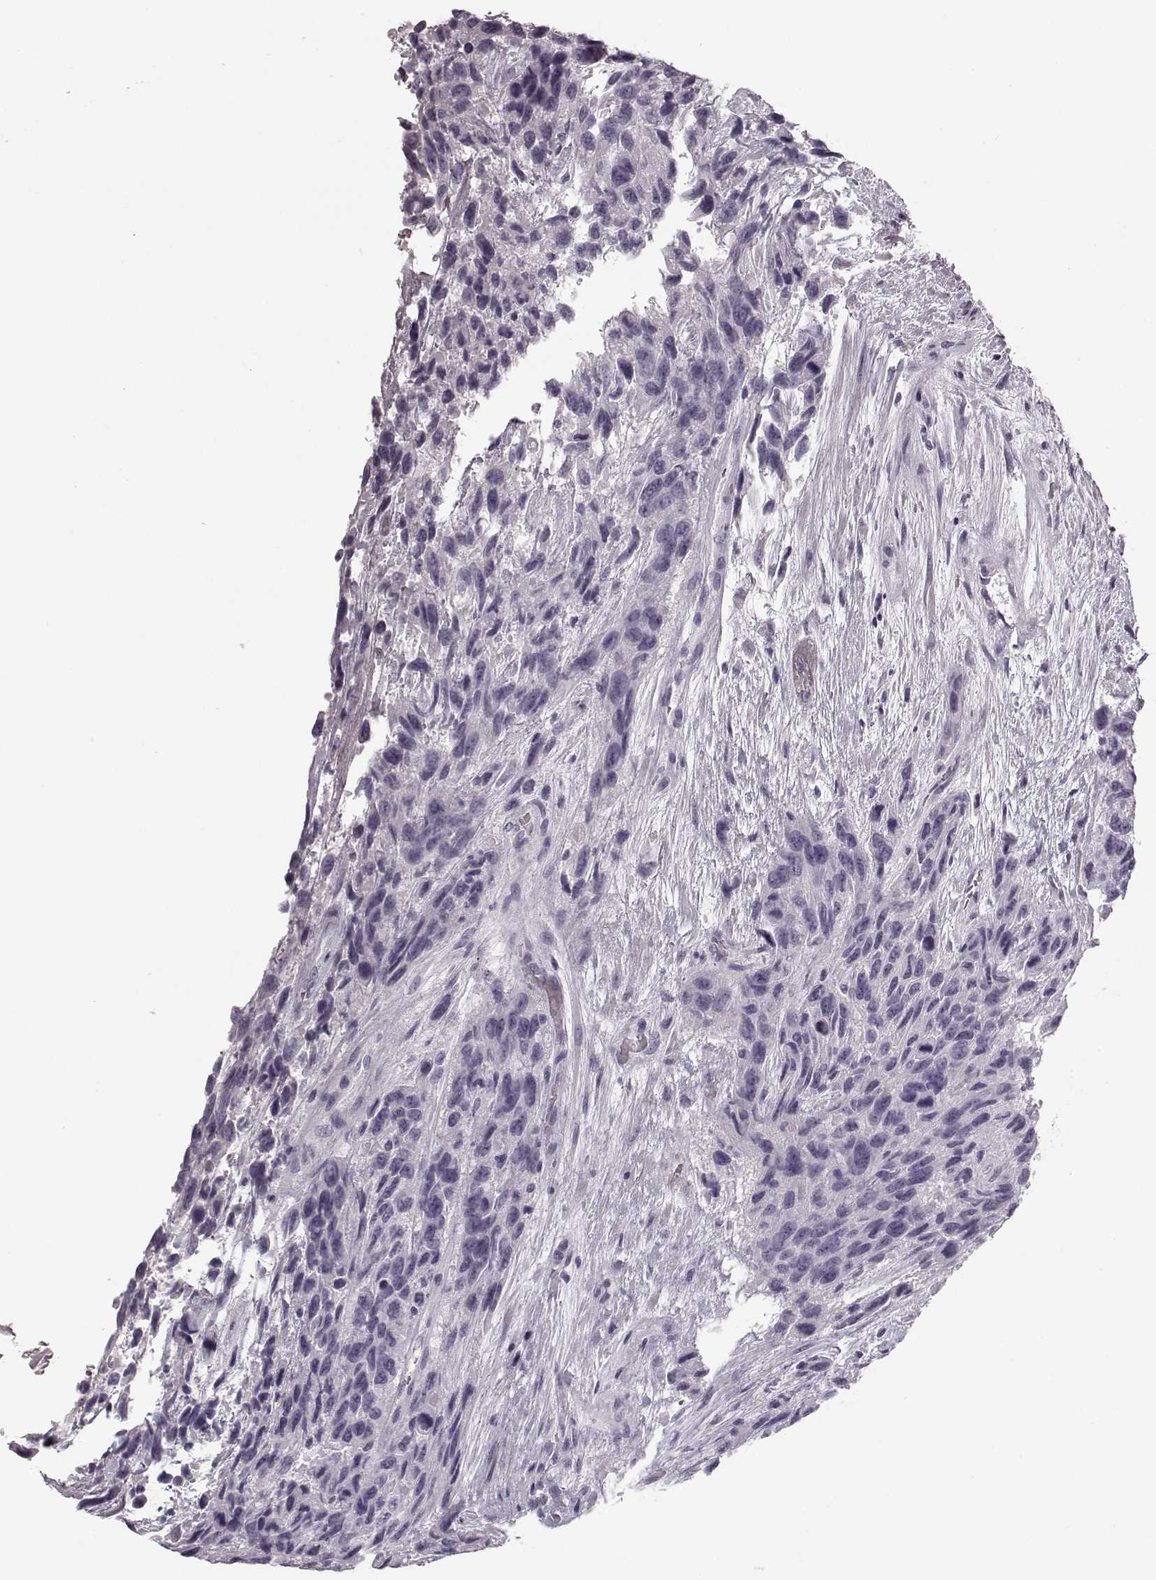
{"staining": {"intensity": "negative", "quantity": "none", "location": "none"}, "tissue": "urothelial cancer", "cell_type": "Tumor cells", "image_type": "cancer", "snomed": [{"axis": "morphology", "description": "Urothelial carcinoma, High grade"}, {"axis": "topography", "description": "Urinary bladder"}], "caption": "This is an IHC photomicrograph of human urothelial cancer. There is no expression in tumor cells.", "gene": "ZNF433", "patient": {"sex": "female", "age": 70}}